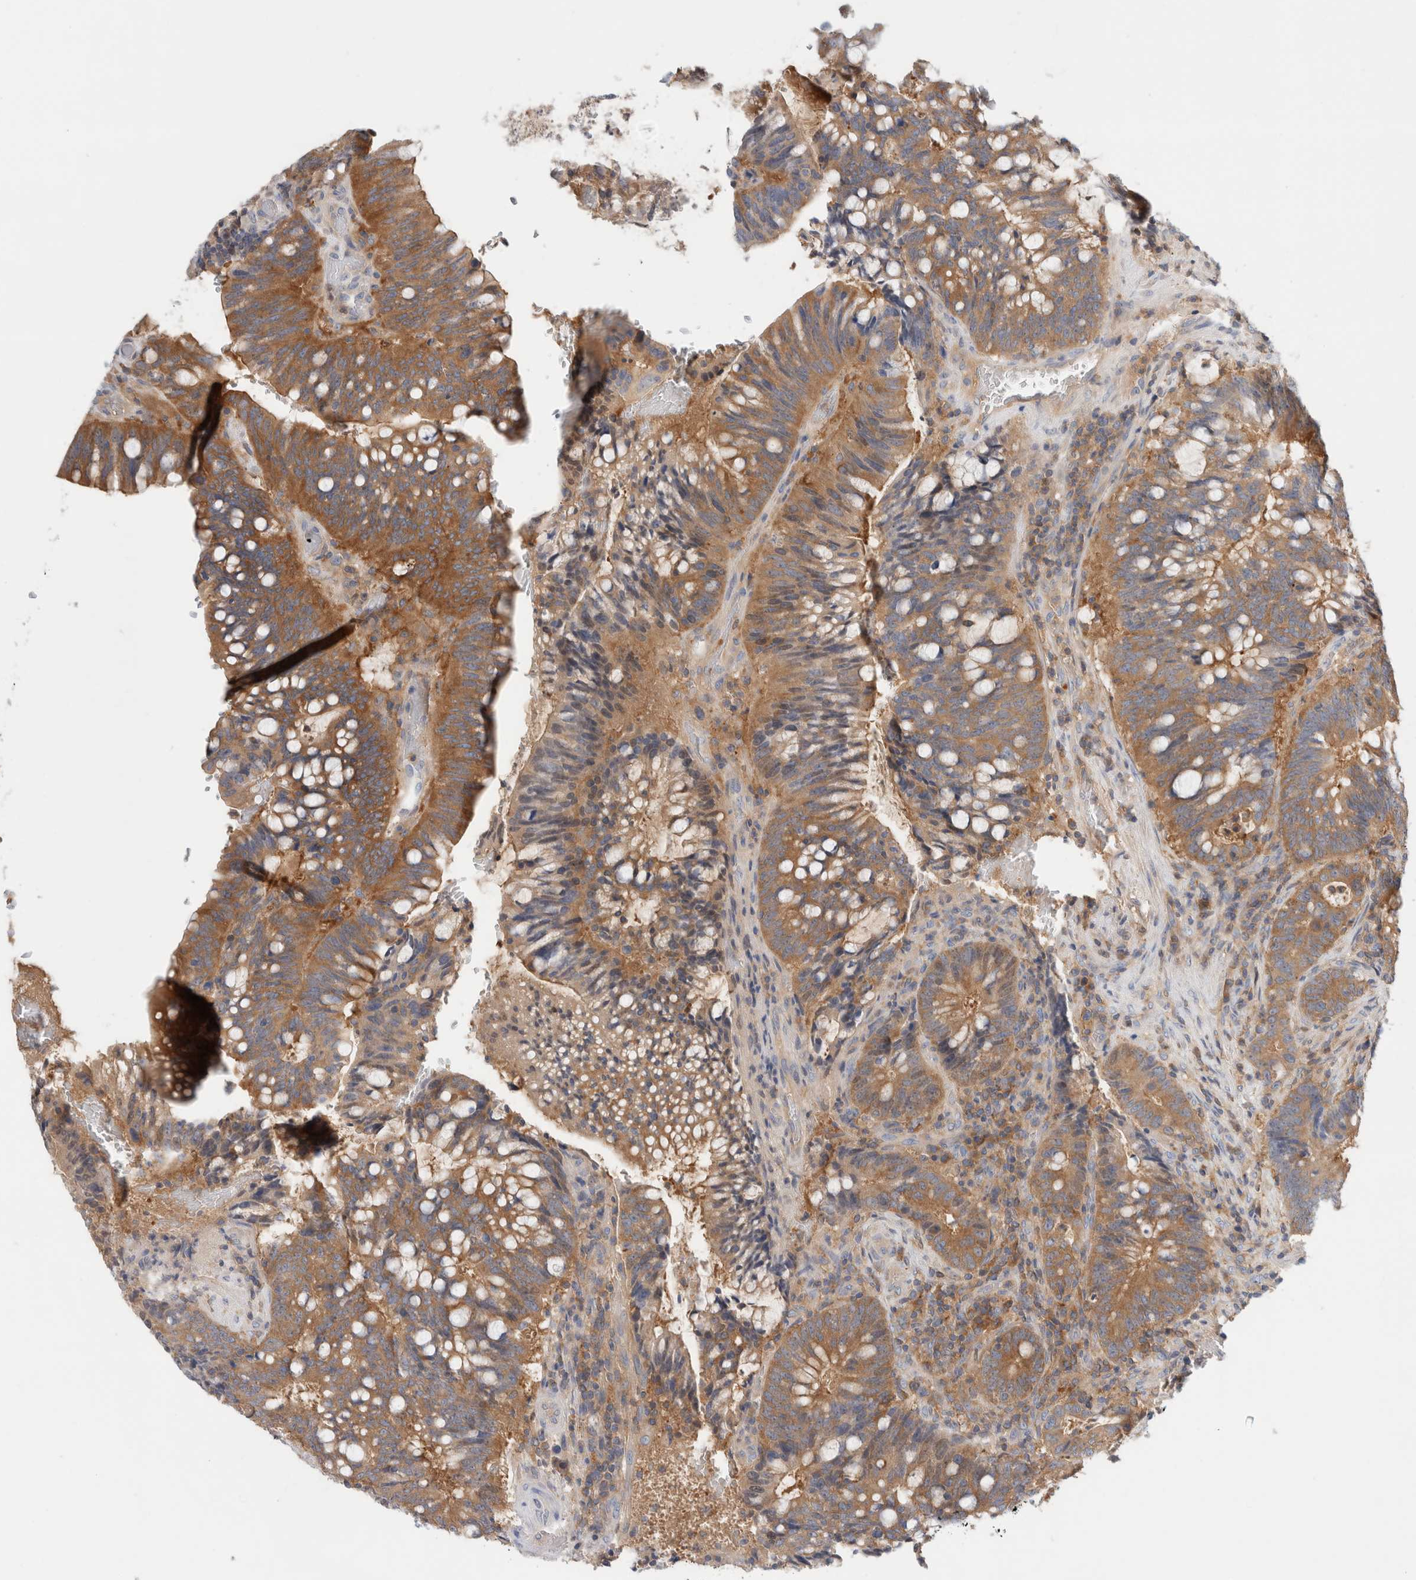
{"staining": {"intensity": "moderate", "quantity": ">75%", "location": "cytoplasmic/membranous"}, "tissue": "colorectal cancer", "cell_type": "Tumor cells", "image_type": "cancer", "snomed": [{"axis": "morphology", "description": "Adenocarcinoma, NOS"}, {"axis": "topography", "description": "Colon"}], "caption": "The micrograph exhibits staining of adenocarcinoma (colorectal), revealing moderate cytoplasmic/membranous protein expression (brown color) within tumor cells.", "gene": "KLHL14", "patient": {"sex": "female", "age": 66}}